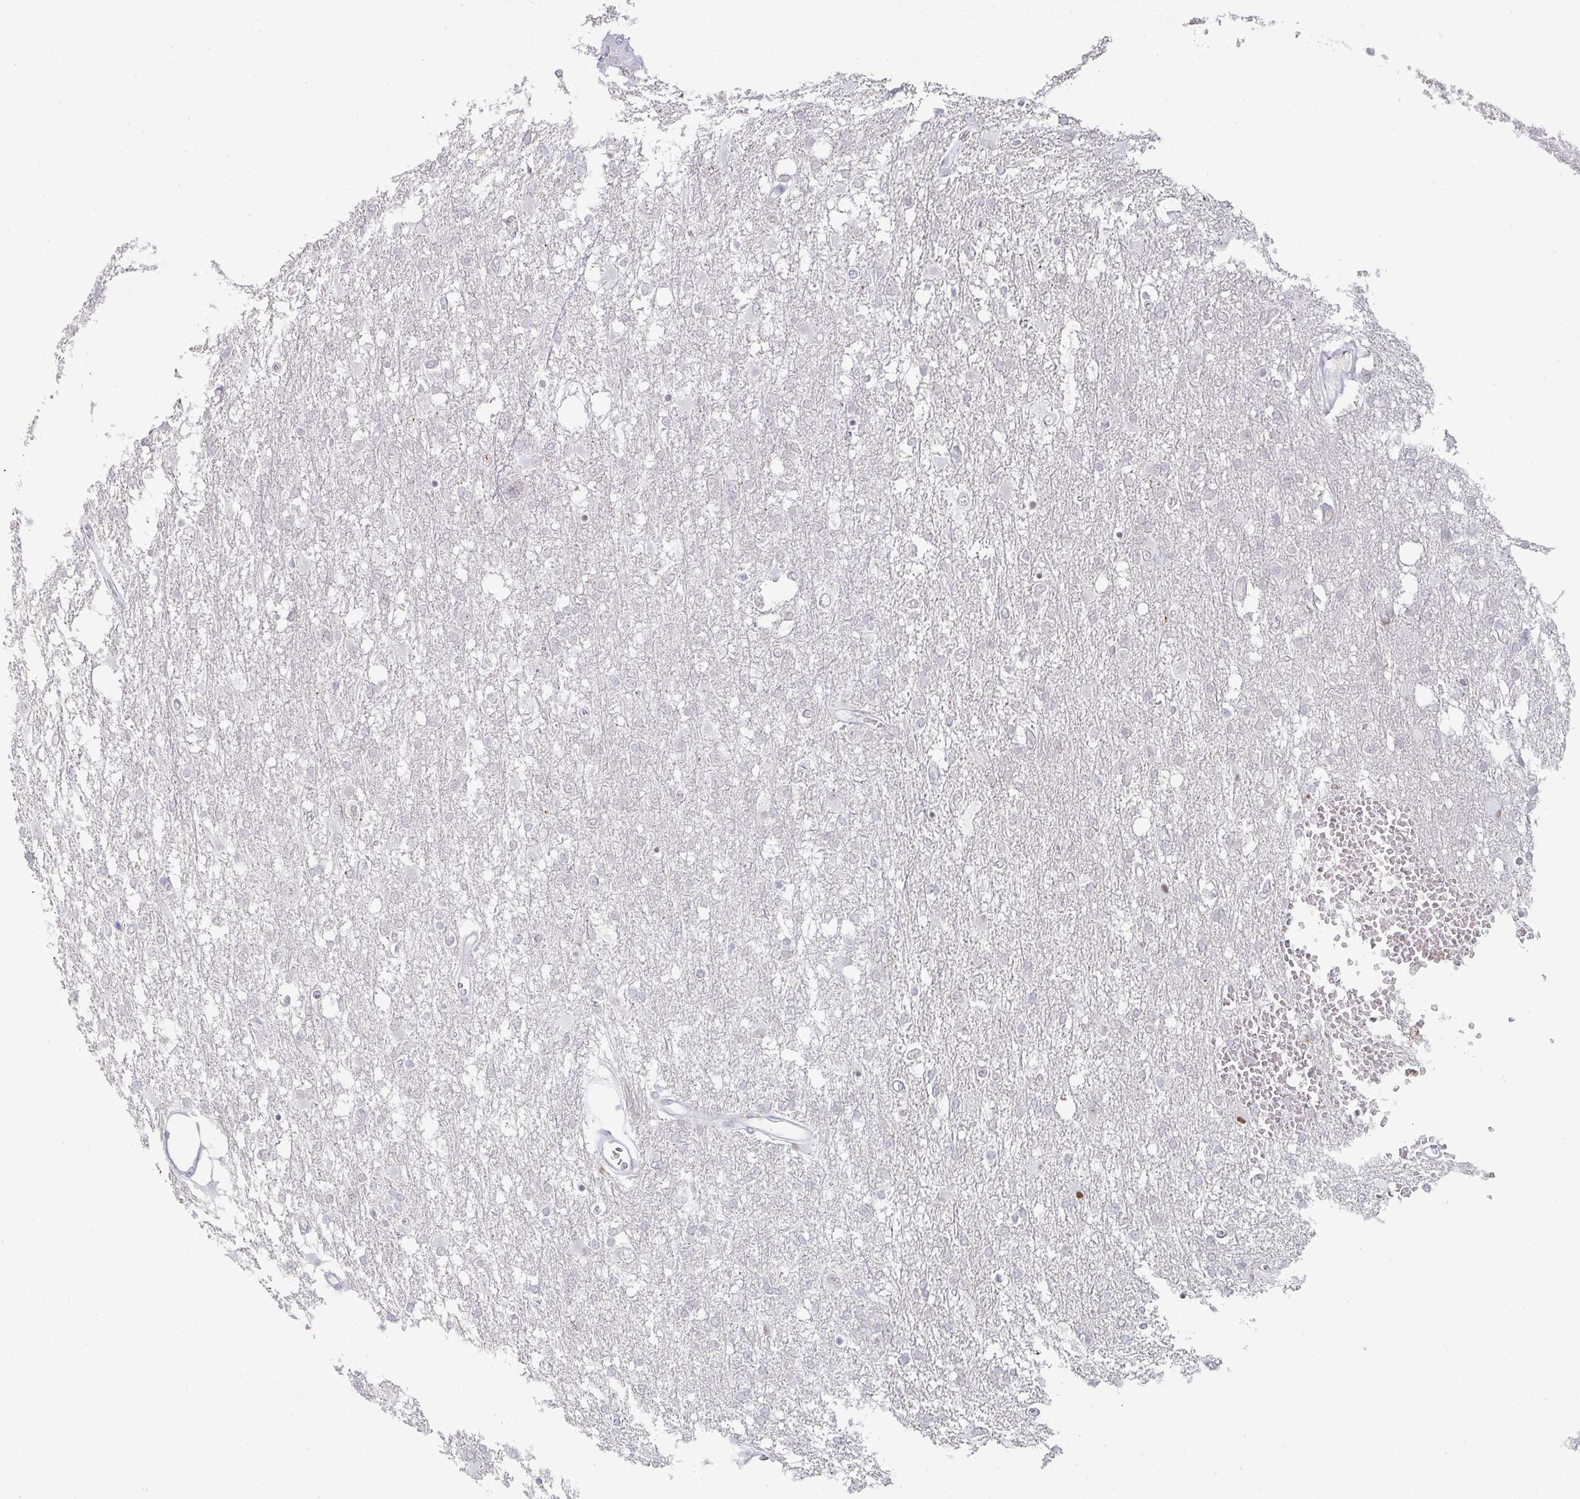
{"staining": {"intensity": "negative", "quantity": "none", "location": "none"}, "tissue": "glioma", "cell_type": "Tumor cells", "image_type": "cancer", "snomed": [{"axis": "morphology", "description": "Glioma, malignant, High grade"}, {"axis": "topography", "description": "Brain"}], "caption": "High magnification brightfield microscopy of glioma stained with DAB (3,3'-diaminobenzidine) (brown) and counterstained with hematoxylin (blue): tumor cells show no significant positivity.", "gene": "LIN54", "patient": {"sex": "male", "age": 61}}